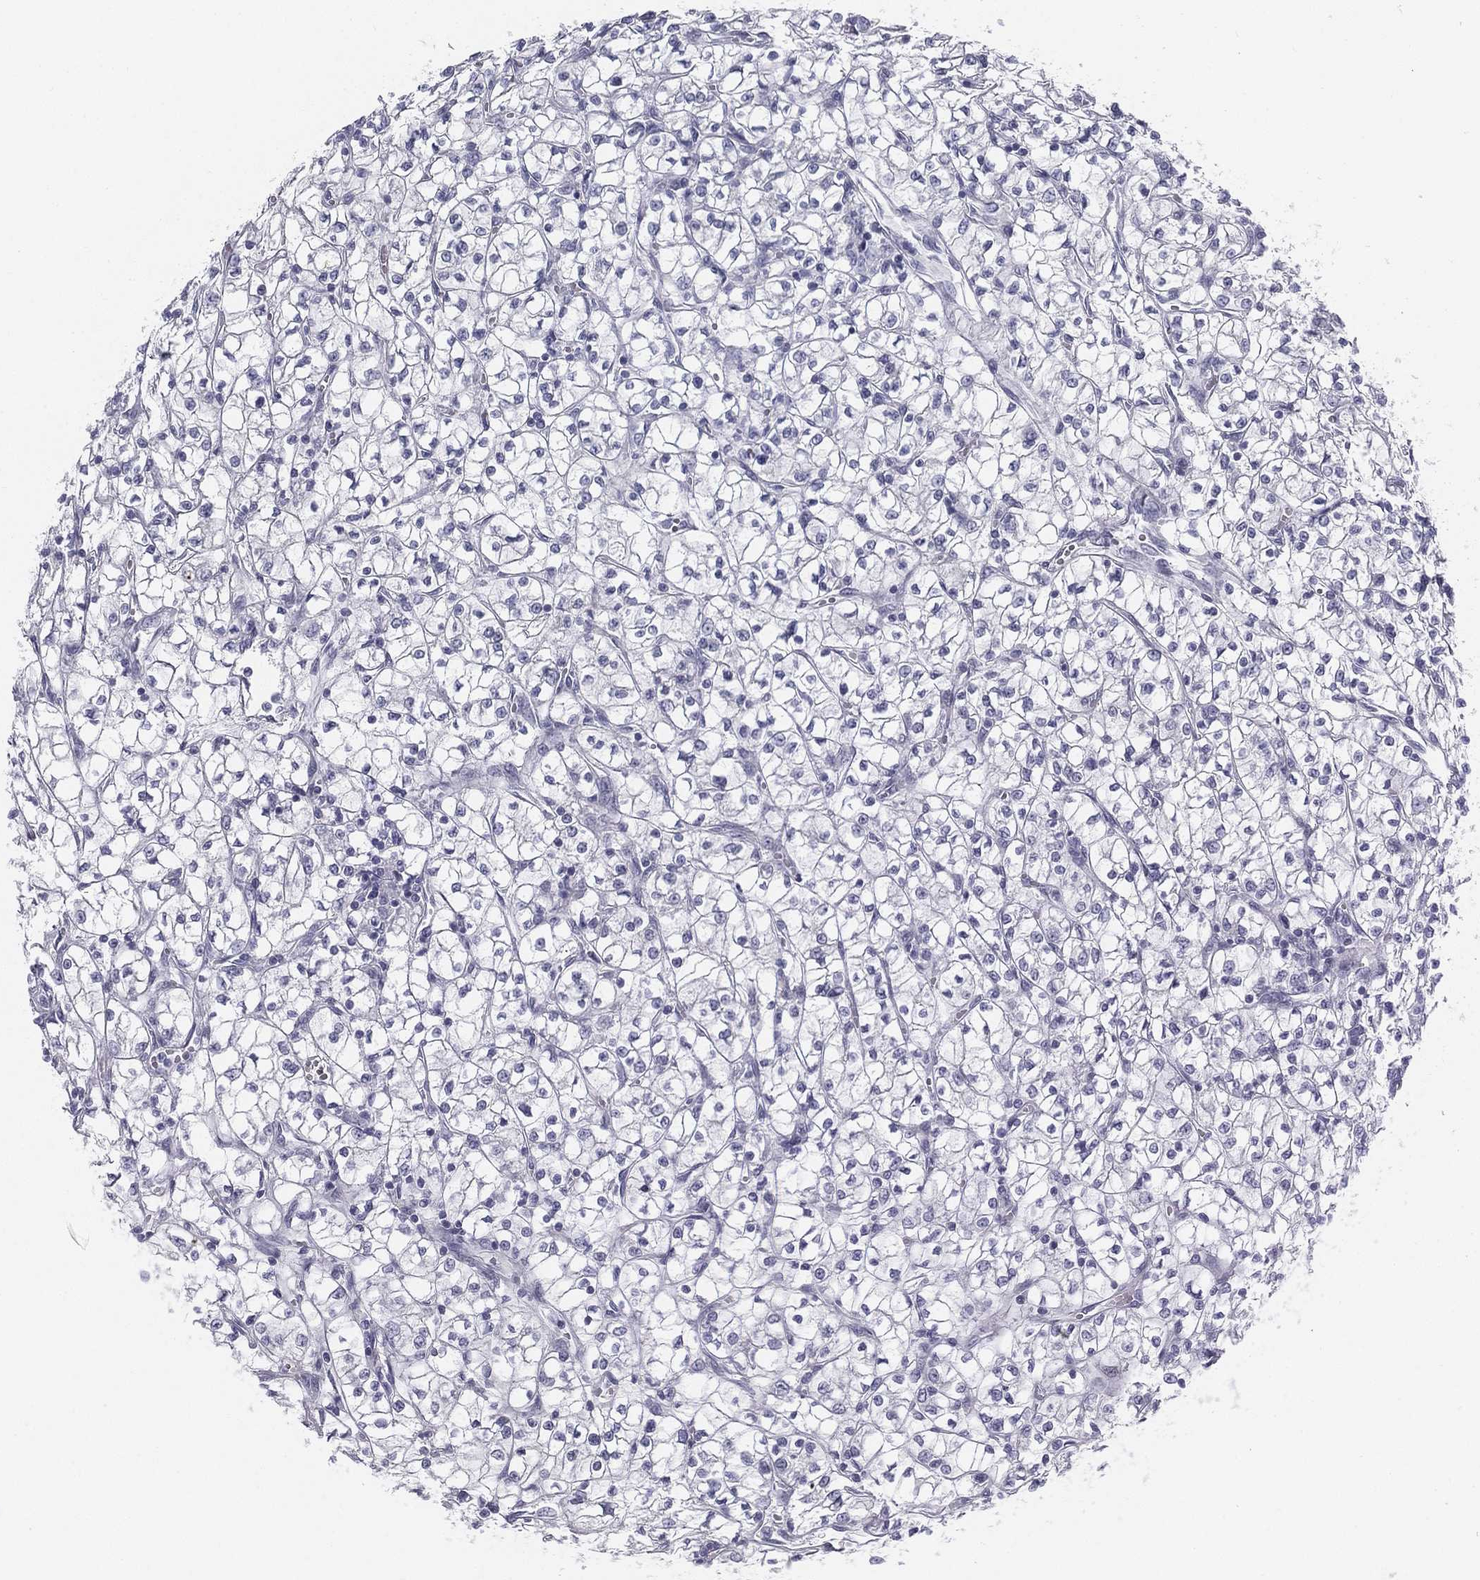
{"staining": {"intensity": "negative", "quantity": "none", "location": "none"}, "tissue": "renal cancer", "cell_type": "Tumor cells", "image_type": "cancer", "snomed": [{"axis": "morphology", "description": "Adenocarcinoma, NOS"}, {"axis": "topography", "description": "Kidney"}], "caption": "Renal adenocarcinoma was stained to show a protein in brown. There is no significant expression in tumor cells.", "gene": "SPPL2C", "patient": {"sex": "female", "age": 64}}